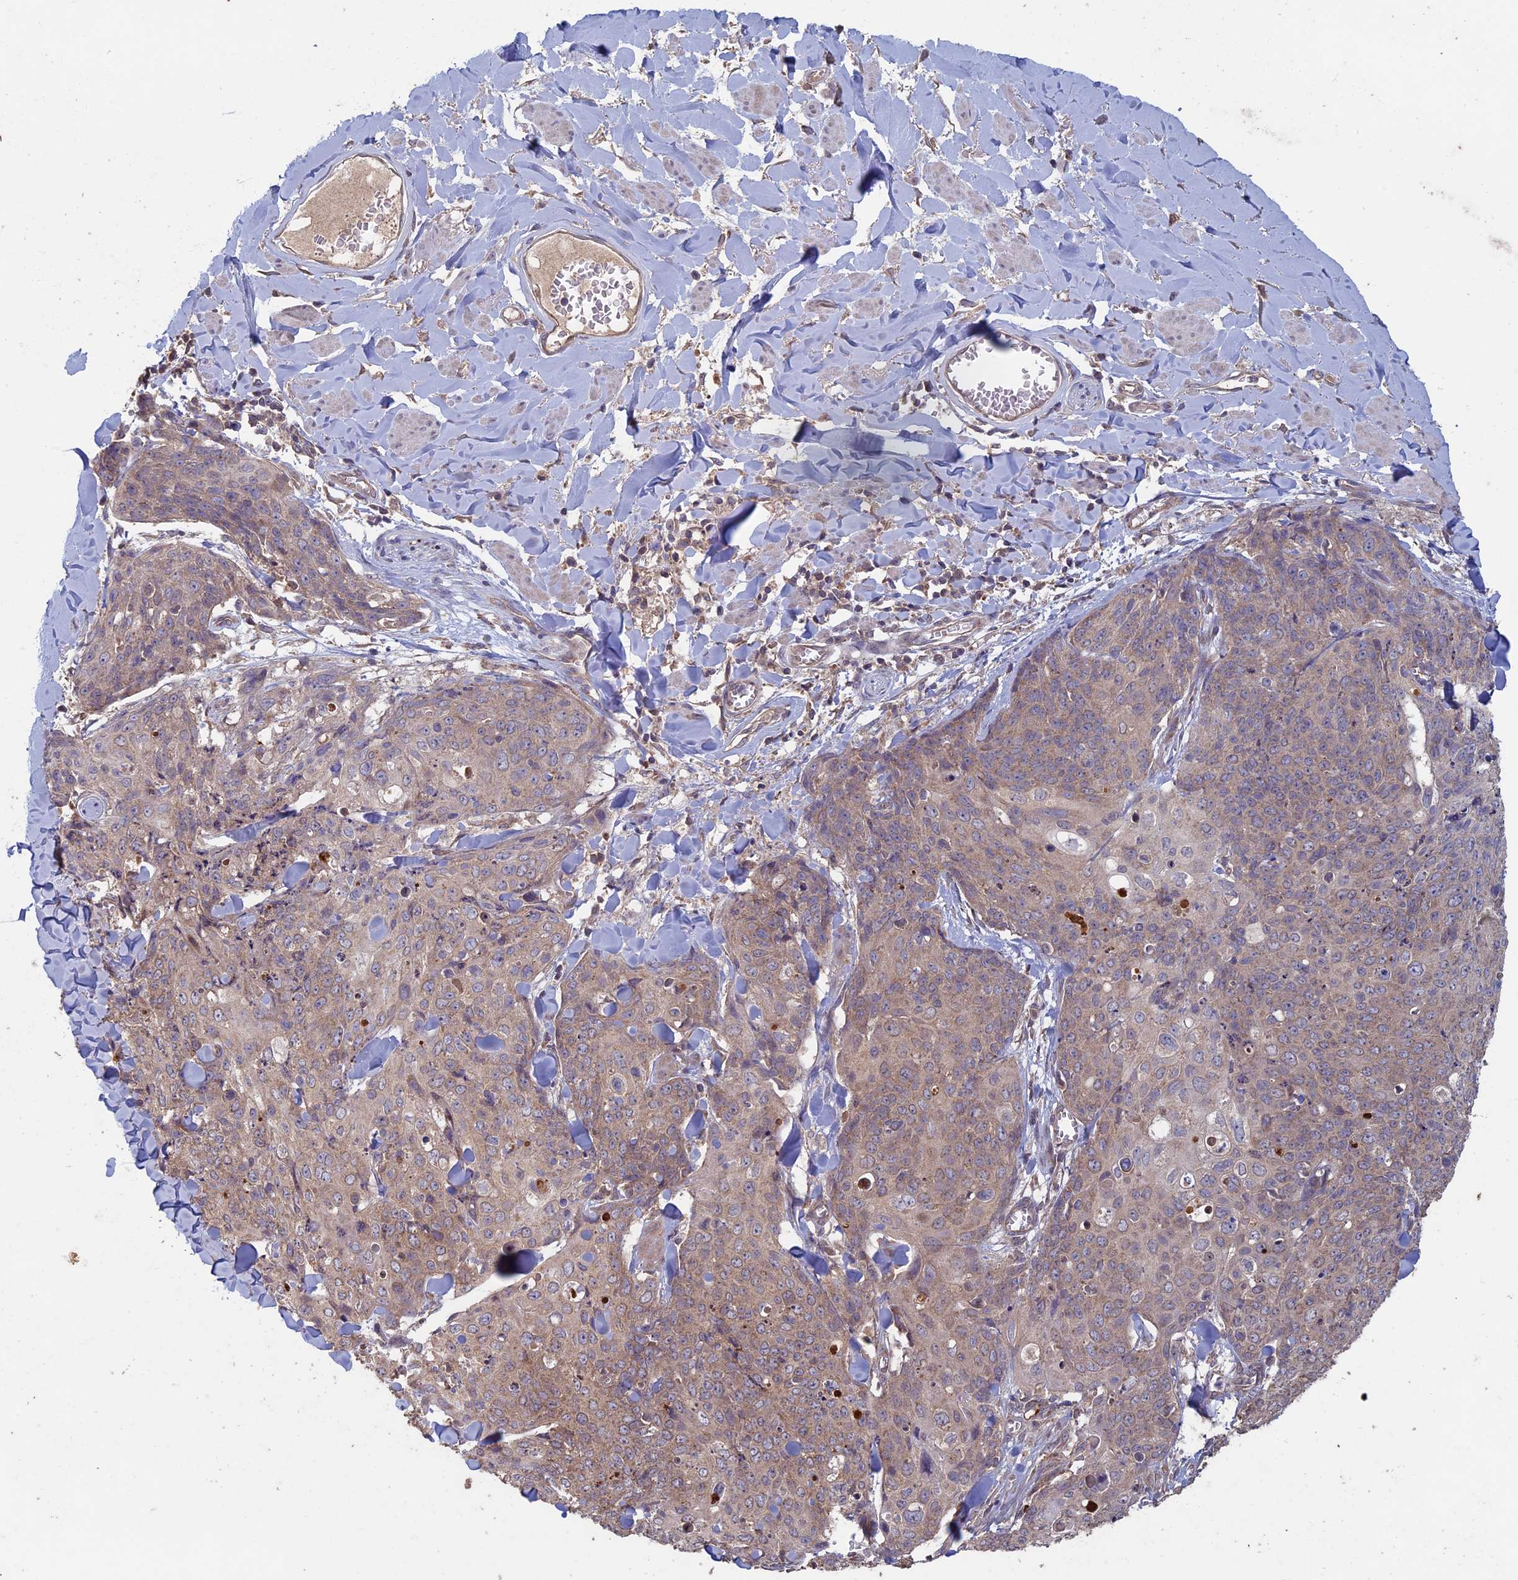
{"staining": {"intensity": "weak", "quantity": "25%-75%", "location": "cytoplasmic/membranous"}, "tissue": "skin cancer", "cell_type": "Tumor cells", "image_type": "cancer", "snomed": [{"axis": "morphology", "description": "Squamous cell carcinoma, NOS"}, {"axis": "topography", "description": "Skin"}, {"axis": "topography", "description": "Vulva"}], "caption": "A brown stain highlights weak cytoplasmic/membranous positivity of a protein in human skin cancer (squamous cell carcinoma) tumor cells.", "gene": "RCCD1", "patient": {"sex": "female", "age": 85}}